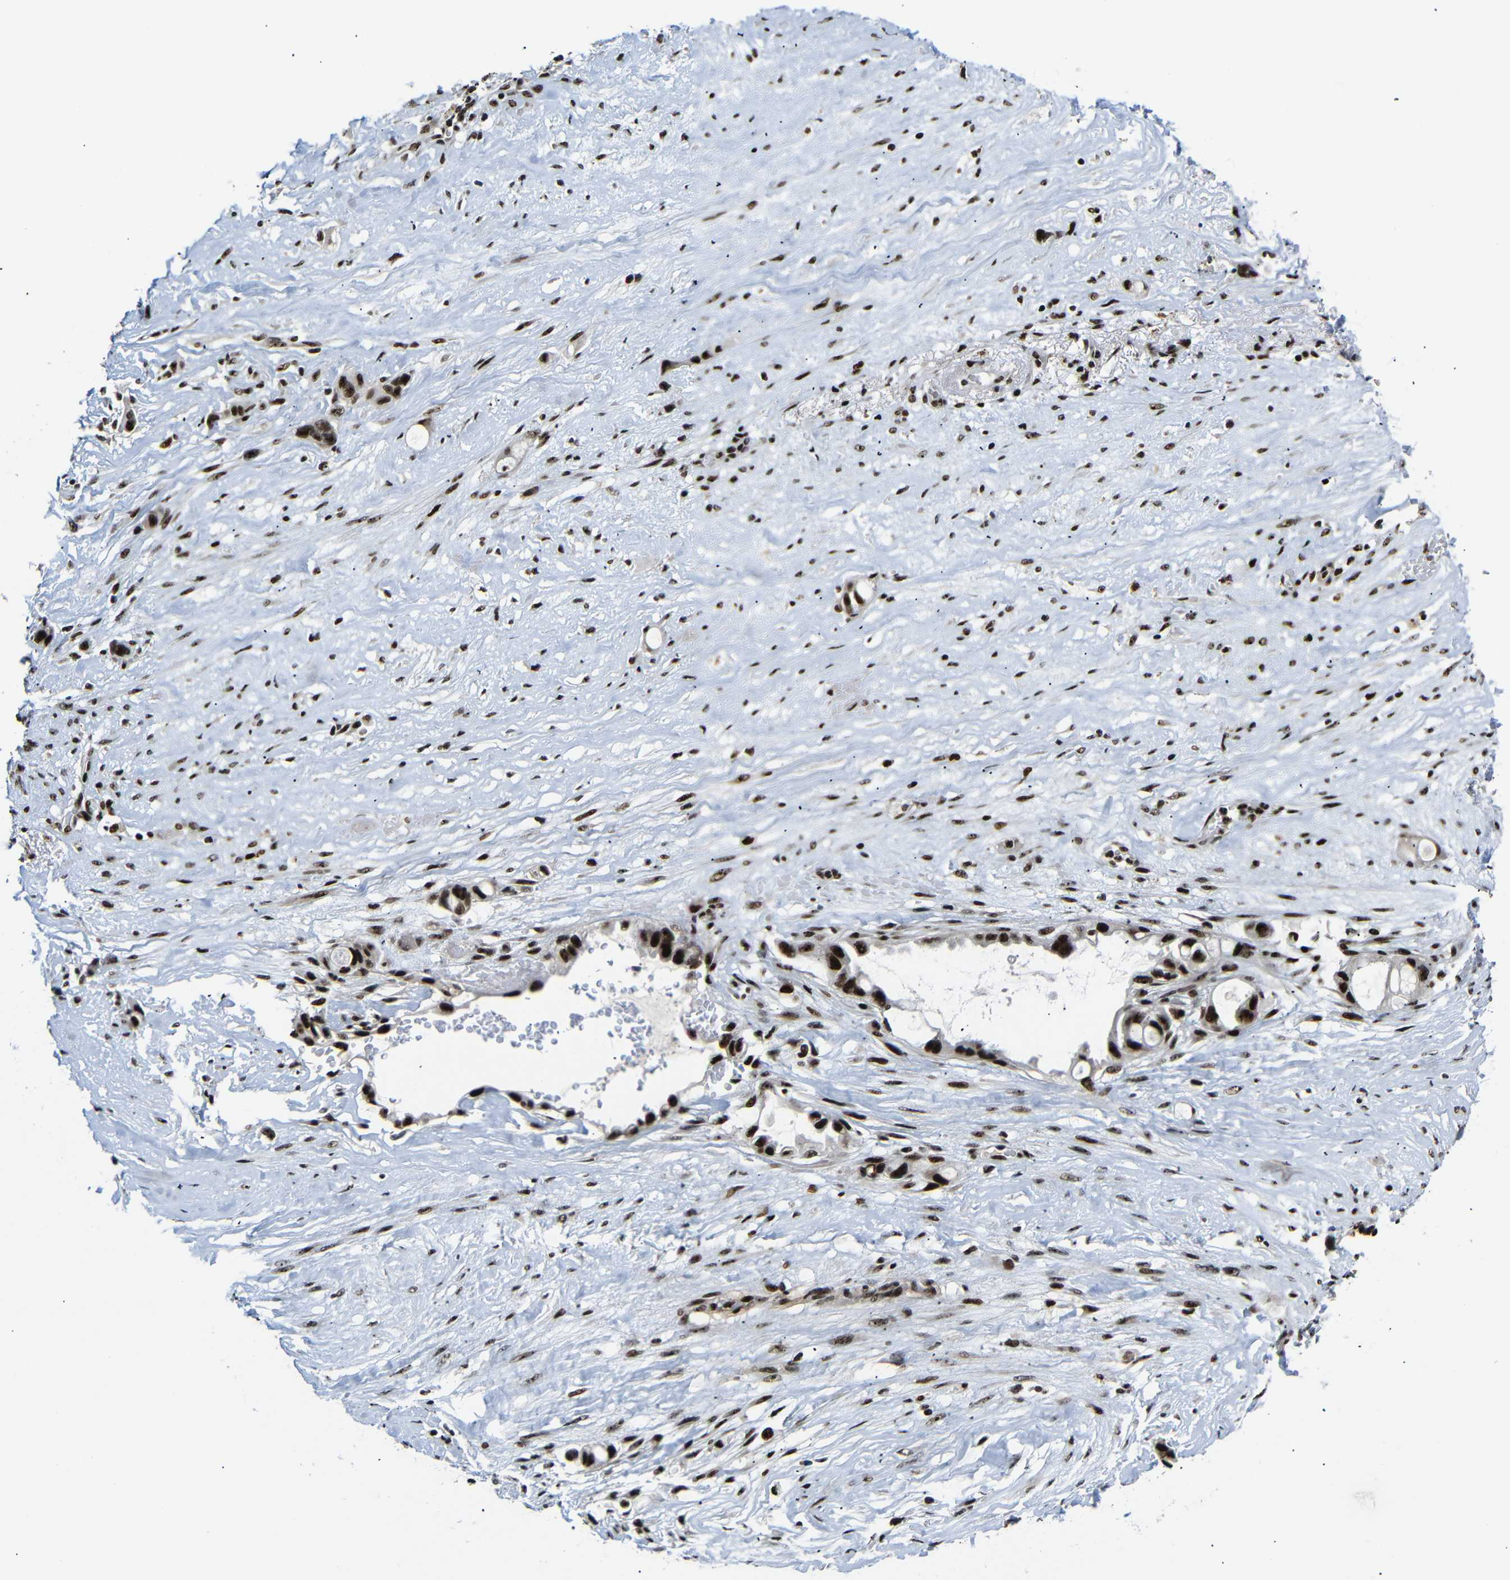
{"staining": {"intensity": "strong", "quantity": ">75%", "location": "nuclear"}, "tissue": "liver cancer", "cell_type": "Tumor cells", "image_type": "cancer", "snomed": [{"axis": "morphology", "description": "Cholangiocarcinoma"}, {"axis": "topography", "description": "Liver"}], "caption": "This is a photomicrograph of immunohistochemistry staining of liver cholangiocarcinoma, which shows strong staining in the nuclear of tumor cells.", "gene": "SETDB2", "patient": {"sex": "female", "age": 65}}